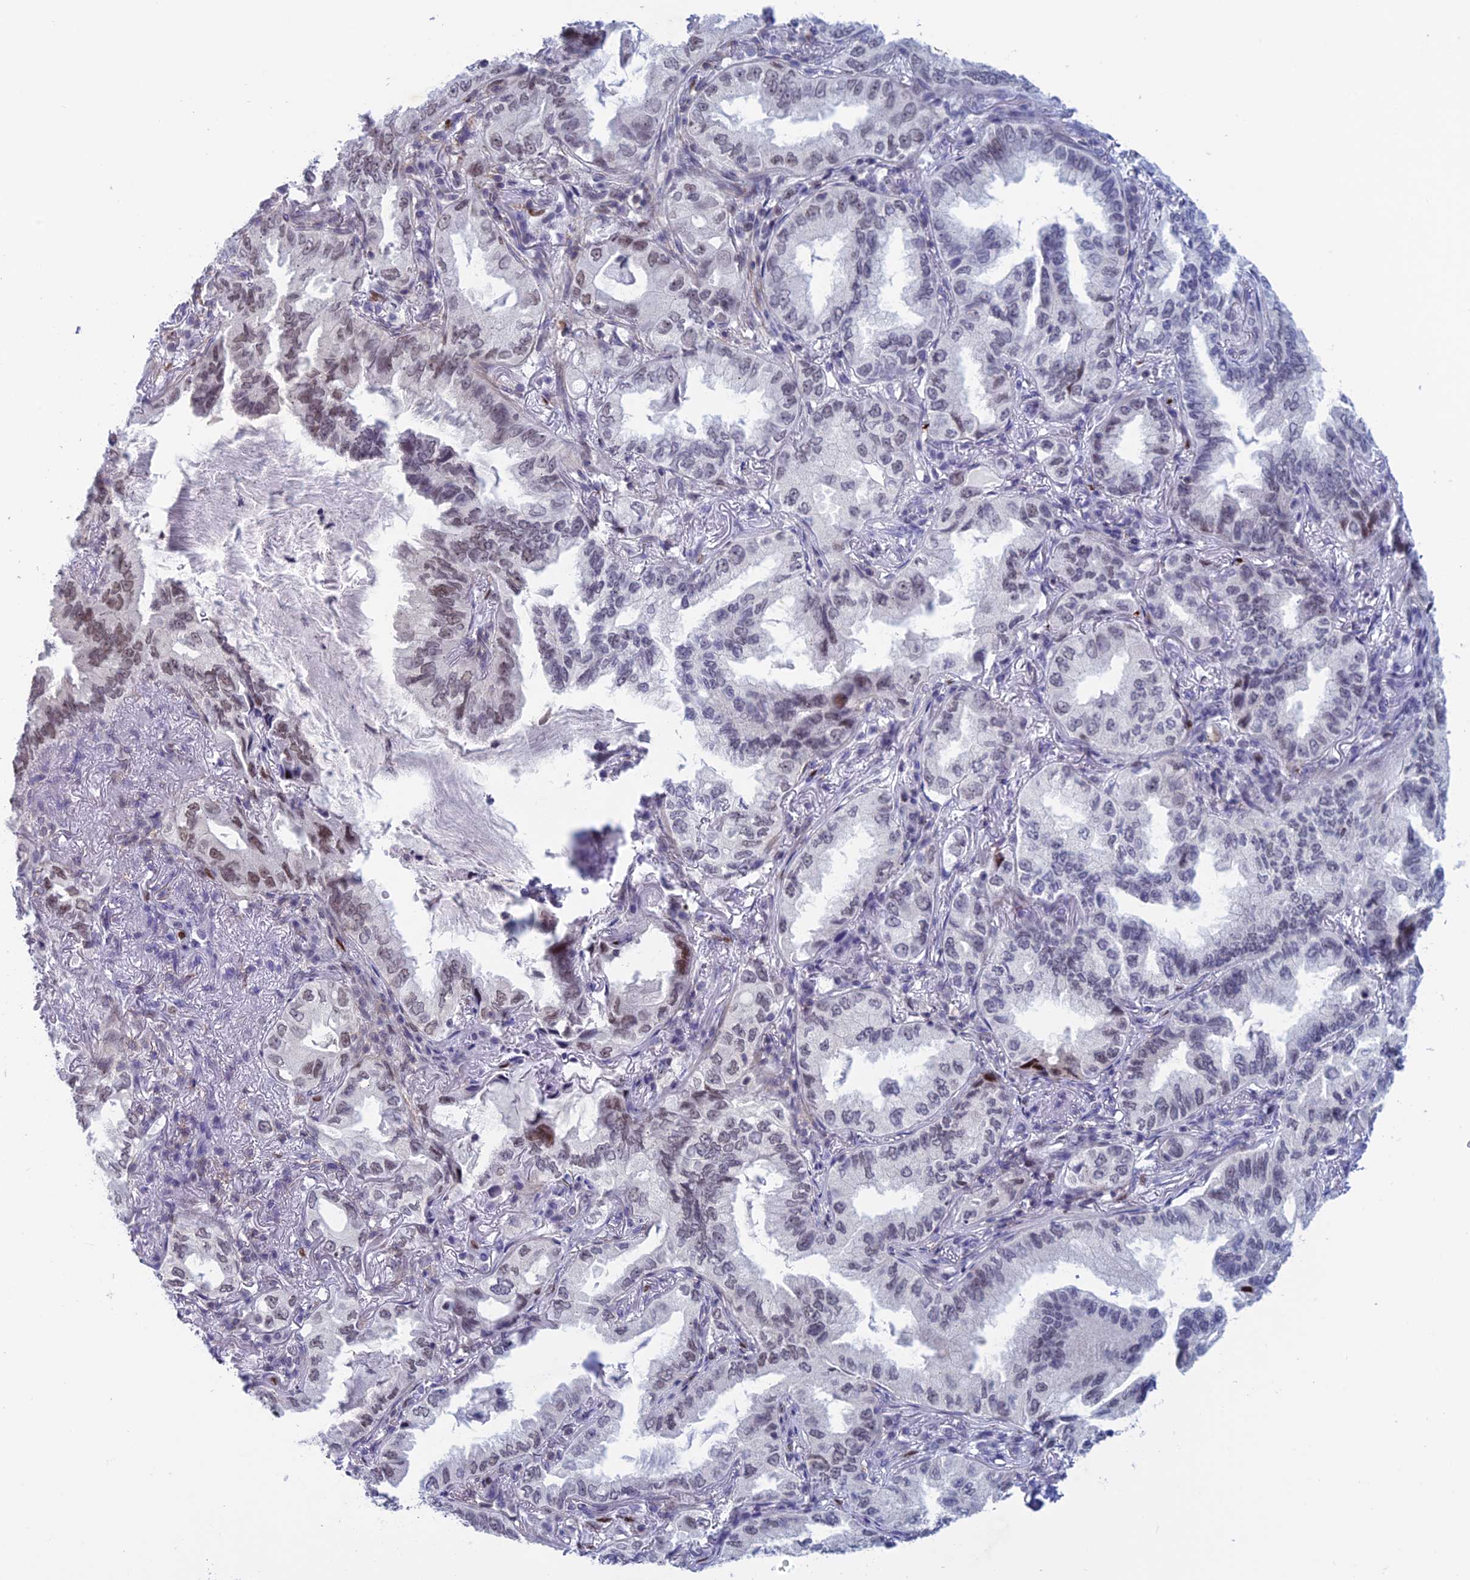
{"staining": {"intensity": "moderate", "quantity": "<25%", "location": "nuclear"}, "tissue": "lung cancer", "cell_type": "Tumor cells", "image_type": "cancer", "snomed": [{"axis": "morphology", "description": "Adenocarcinoma, NOS"}, {"axis": "topography", "description": "Lung"}], "caption": "DAB immunohistochemical staining of human lung cancer demonstrates moderate nuclear protein staining in about <25% of tumor cells.", "gene": "NOL4L", "patient": {"sex": "female", "age": 69}}